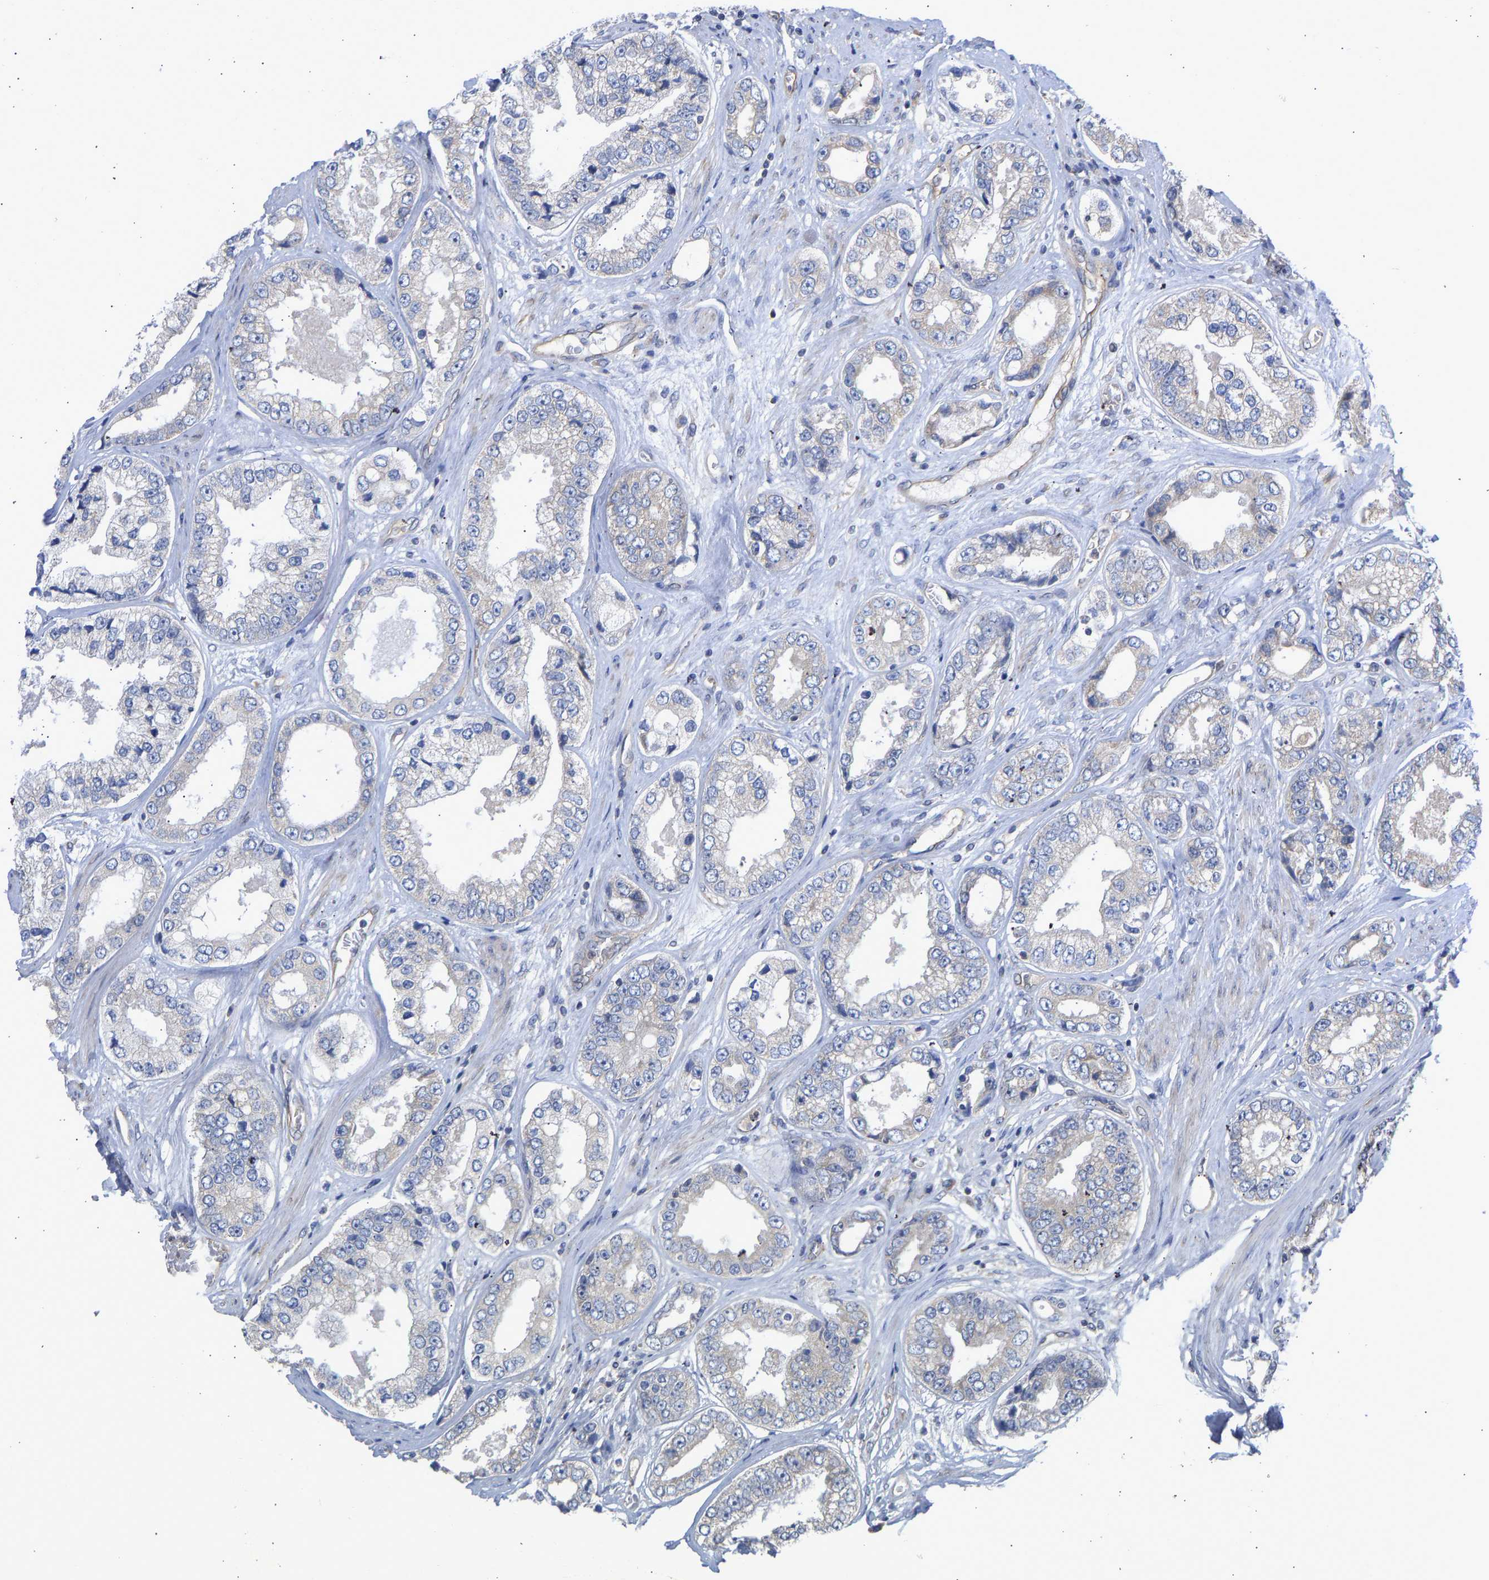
{"staining": {"intensity": "negative", "quantity": "none", "location": "none"}, "tissue": "prostate cancer", "cell_type": "Tumor cells", "image_type": "cancer", "snomed": [{"axis": "morphology", "description": "Adenocarcinoma, High grade"}, {"axis": "topography", "description": "Prostate"}], "caption": "Tumor cells are negative for brown protein staining in high-grade adenocarcinoma (prostate).", "gene": "MAP2K3", "patient": {"sex": "male", "age": 61}}